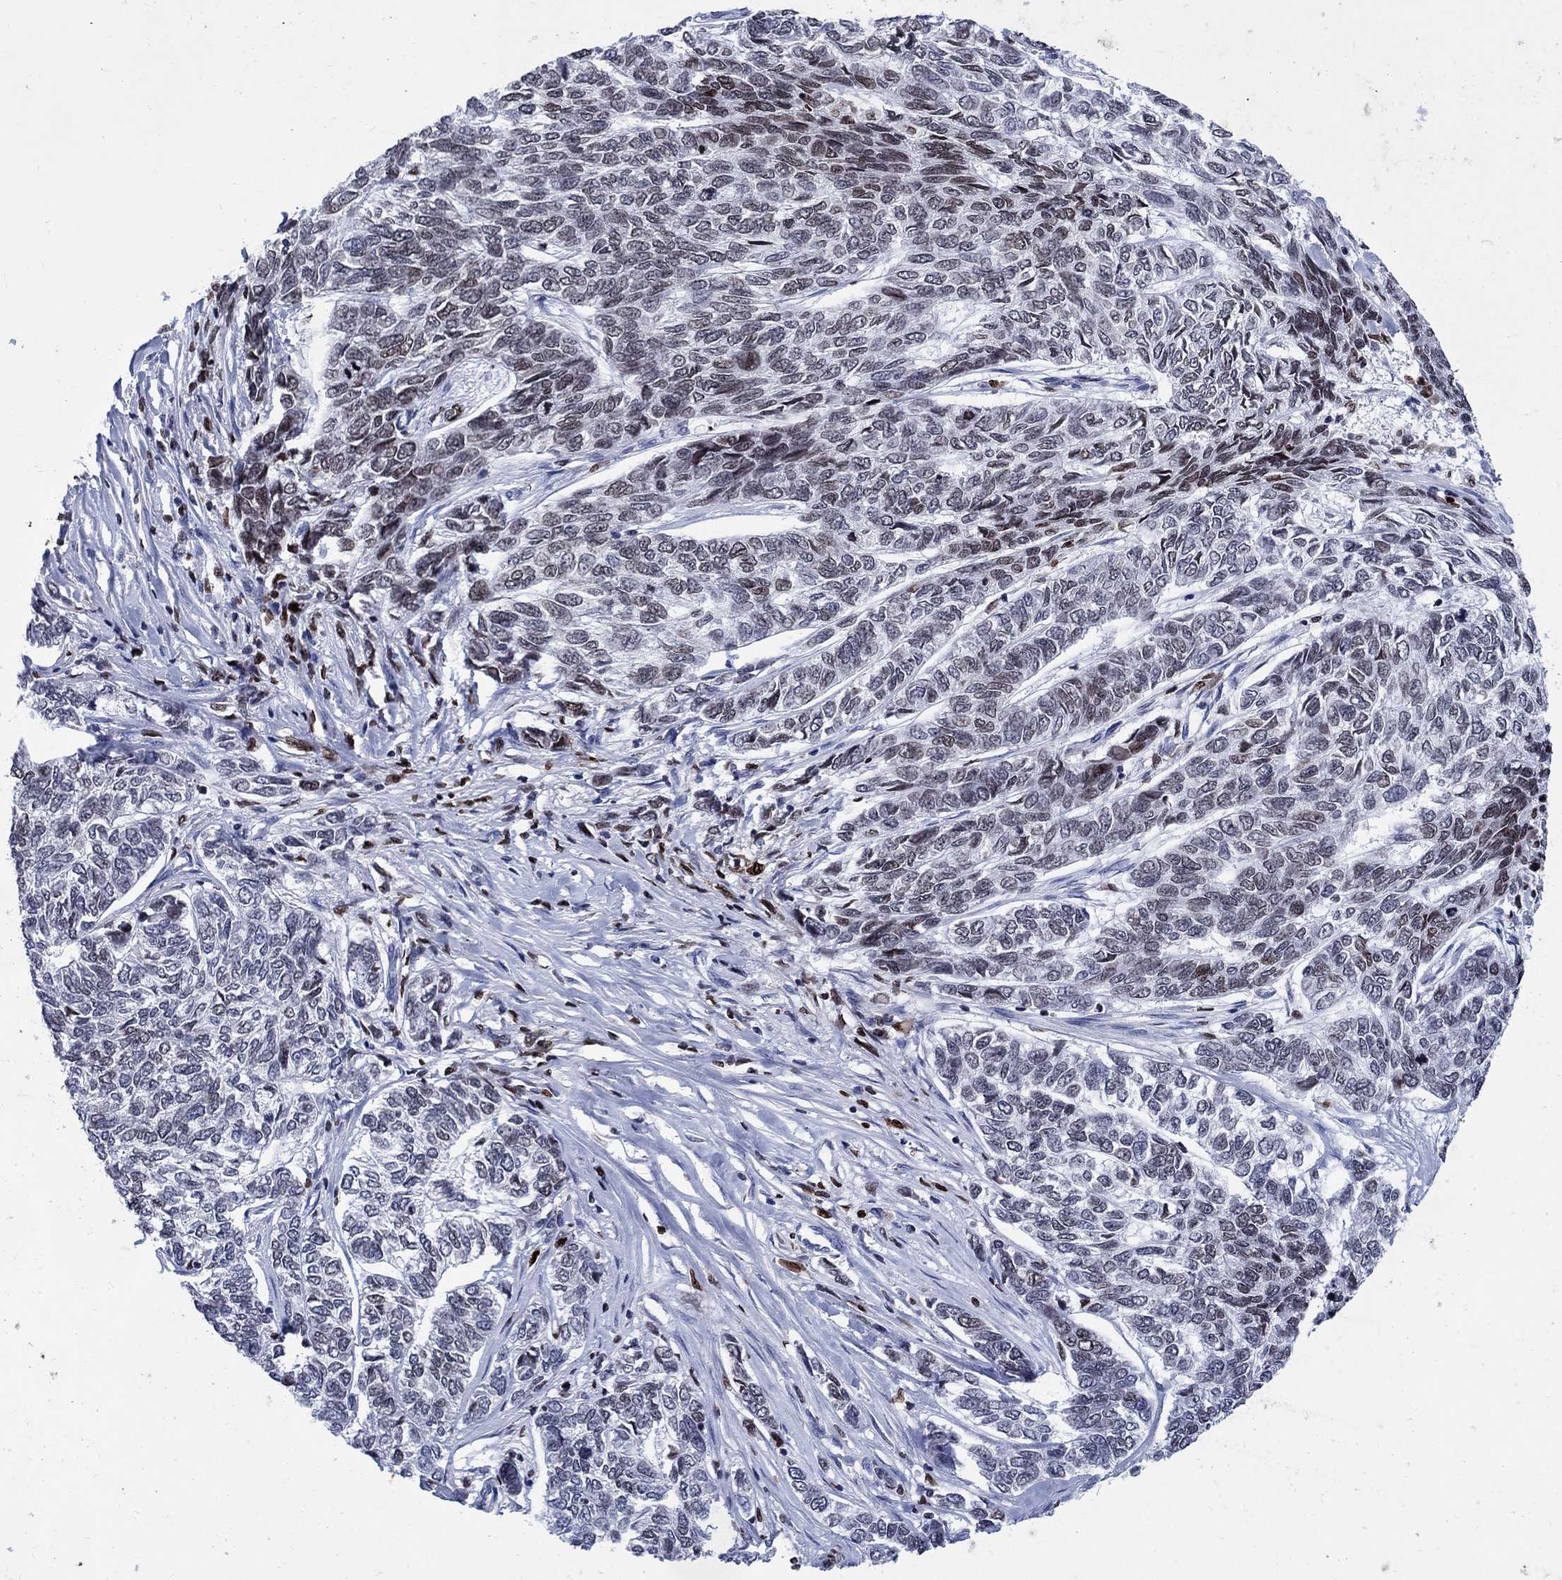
{"staining": {"intensity": "negative", "quantity": "none", "location": "none"}, "tissue": "skin cancer", "cell_type": "Tumor cells", "image_type": "cancer", "snomed": [{"axis": "morphology", "description": "Basal cell carcinoma"}, {"axis": "topography", "description": "Skin"}], "caption": "This is a histopathology image of immunohistochemistry staining of skin cancer, which shows no staining in tumor cells.", "gene": "HMGA1", "patient": {"sex": "female", "age": 65}}